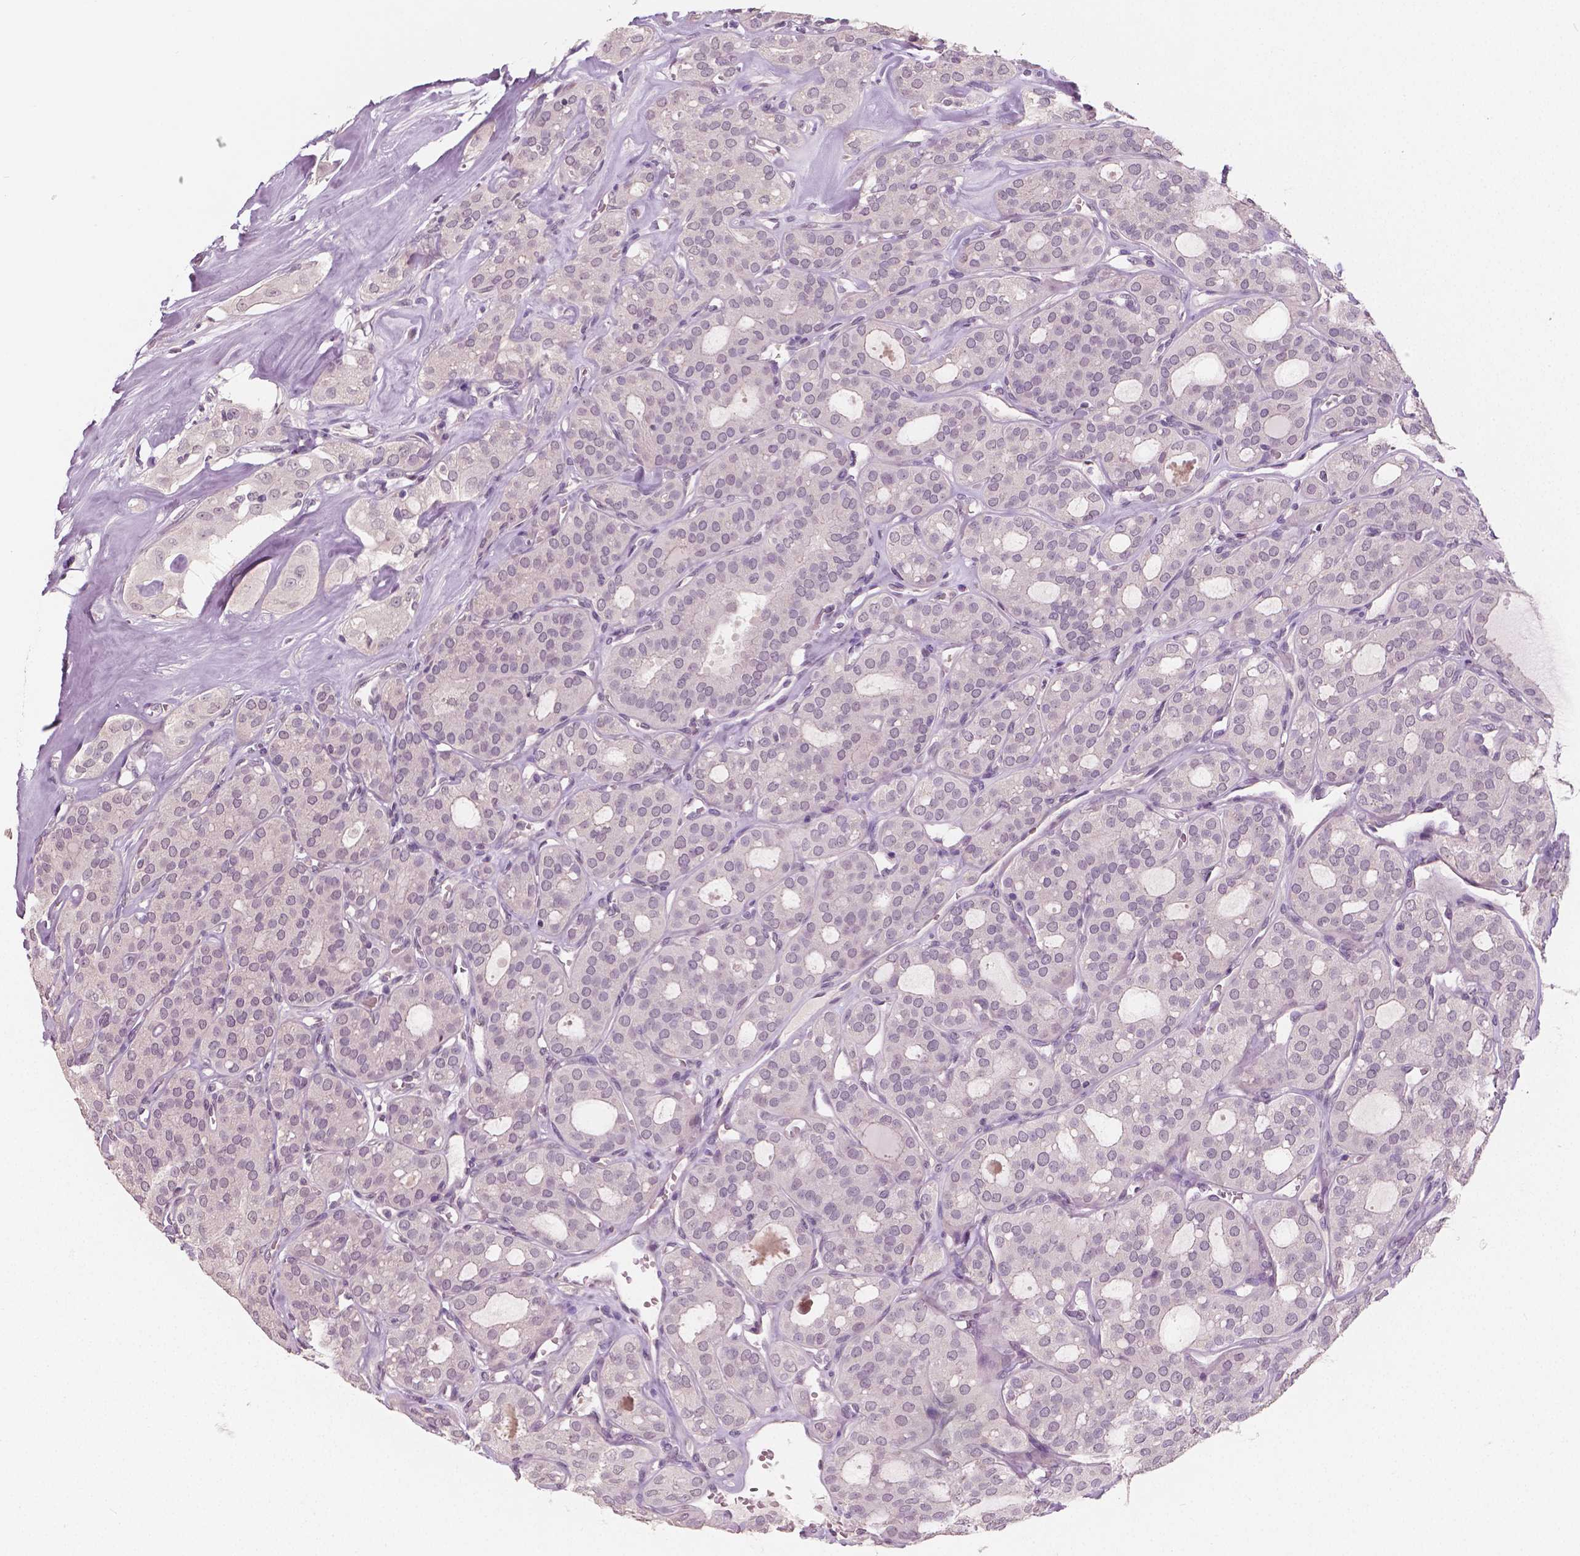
{"staining": {"intensity": "negative", "quantity": "none", "location": "none"}, "tissue": "thyroid cancer", "cell_type": "Tumor cells", "image_type": "cancer", "snomed": [{"axis": "morphology", "description": "Follicular adenoma carcinoma, NOS"}, {"axis": "topography", "description": "Thyroid gland"}], "caption": "Photomicrograph shows no protein expression in tumor cells of follicular adenoma carcinoma (thyroid) tissue.", "gene": "RNASE7", "patient": {"sex": "male", "age": 75}}